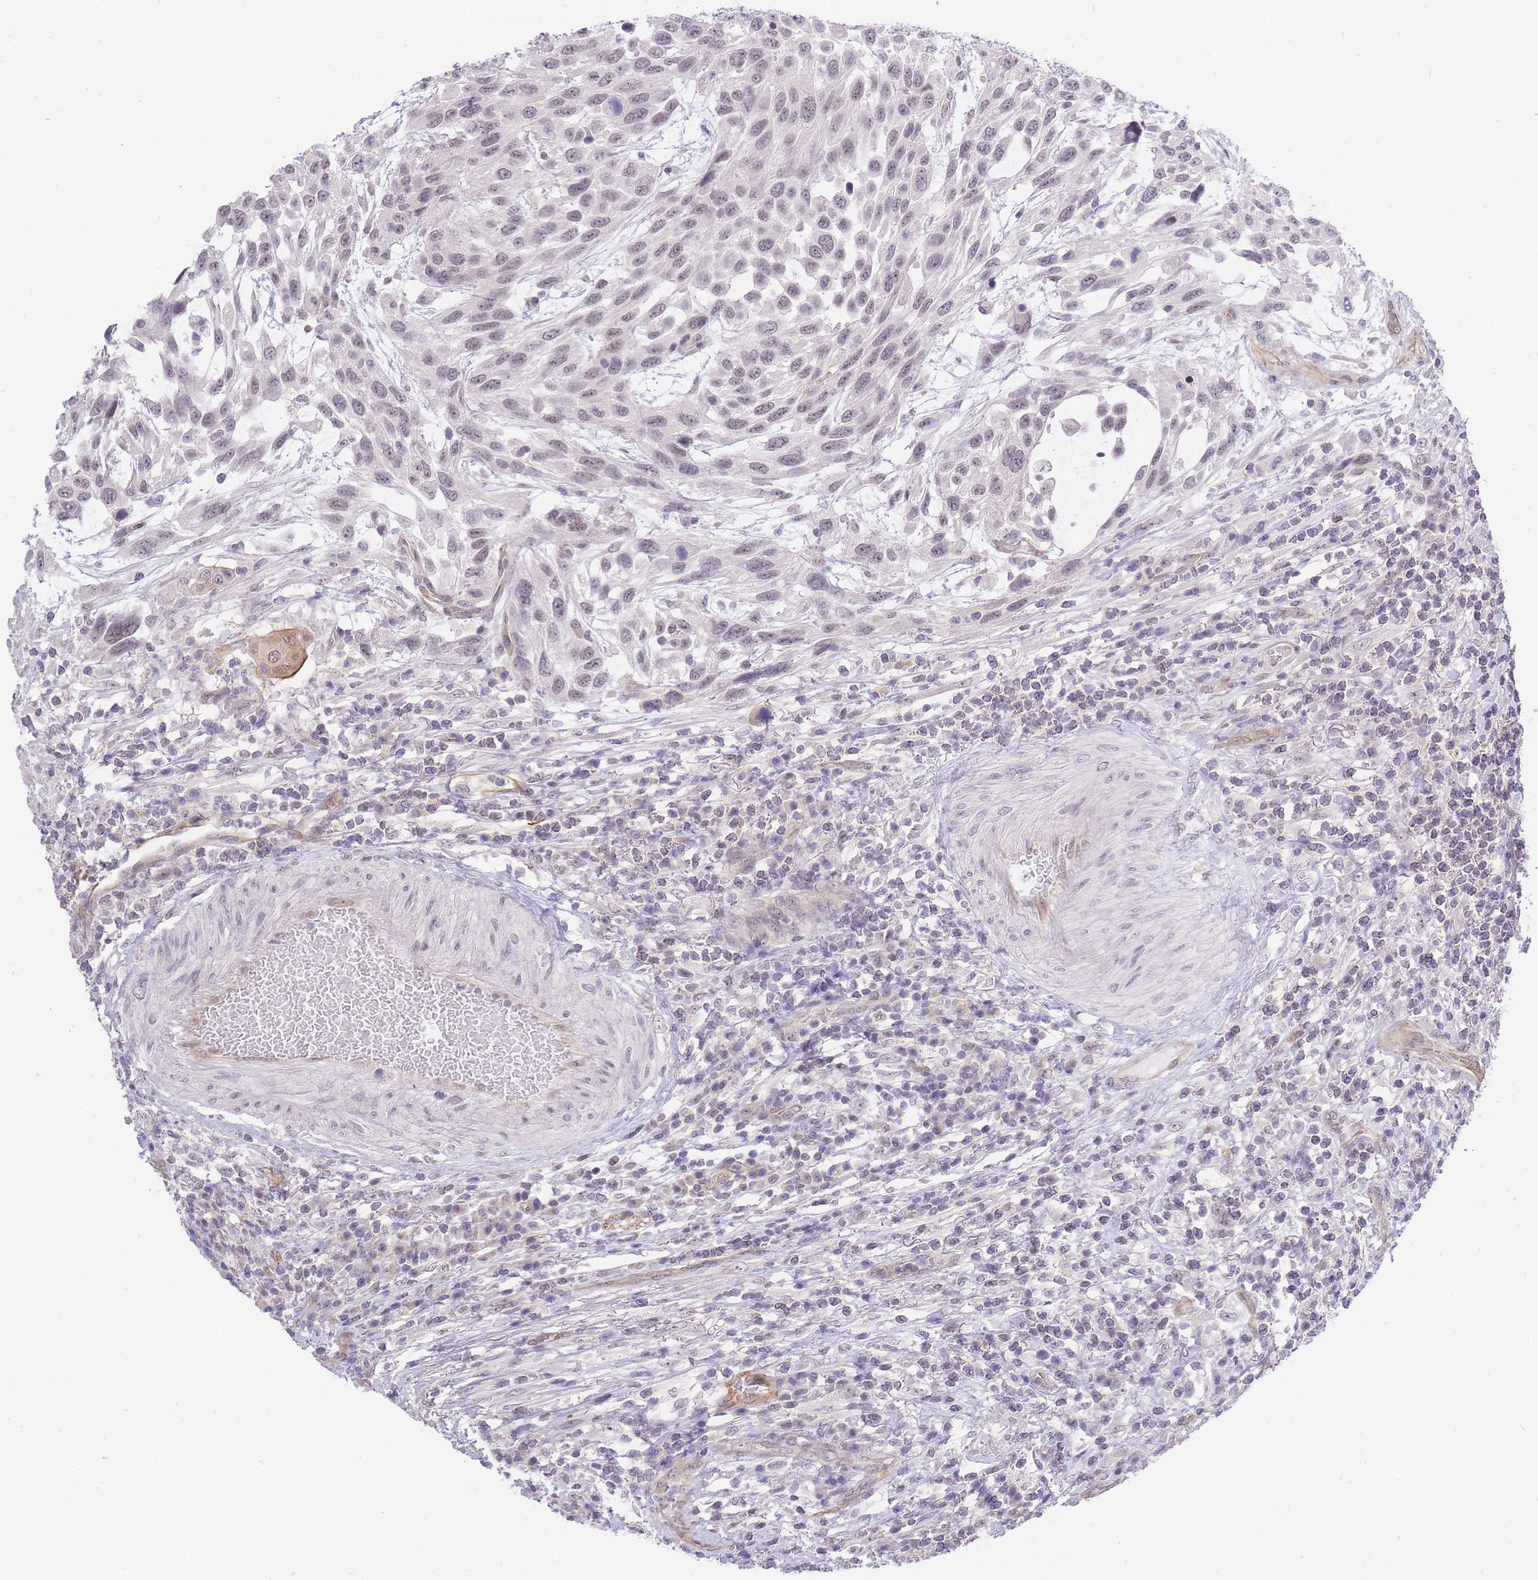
{"staining": {"intensity": "moderate", "quantity": "<25%", "location": "cytoplasmic/membranous,nuclear"}, "tissue": "urothelial cancer", "cell_type": "Tumor cells", "image_type": "cancer", "snomed": [{"axis": "morphology", "description": "Urothelial carcinoma, High grade"}, {"axis": "topography", "description": "Urinary bladder"}], "caption": "The image demonstrates staining of urothelial cancer, revealing moderate cytoplasmic/membranous and nuclear protein staining (brown color) within tumor cells.", "gene": "C19orf25", "patient": {"sex": "female", "age": 70}}